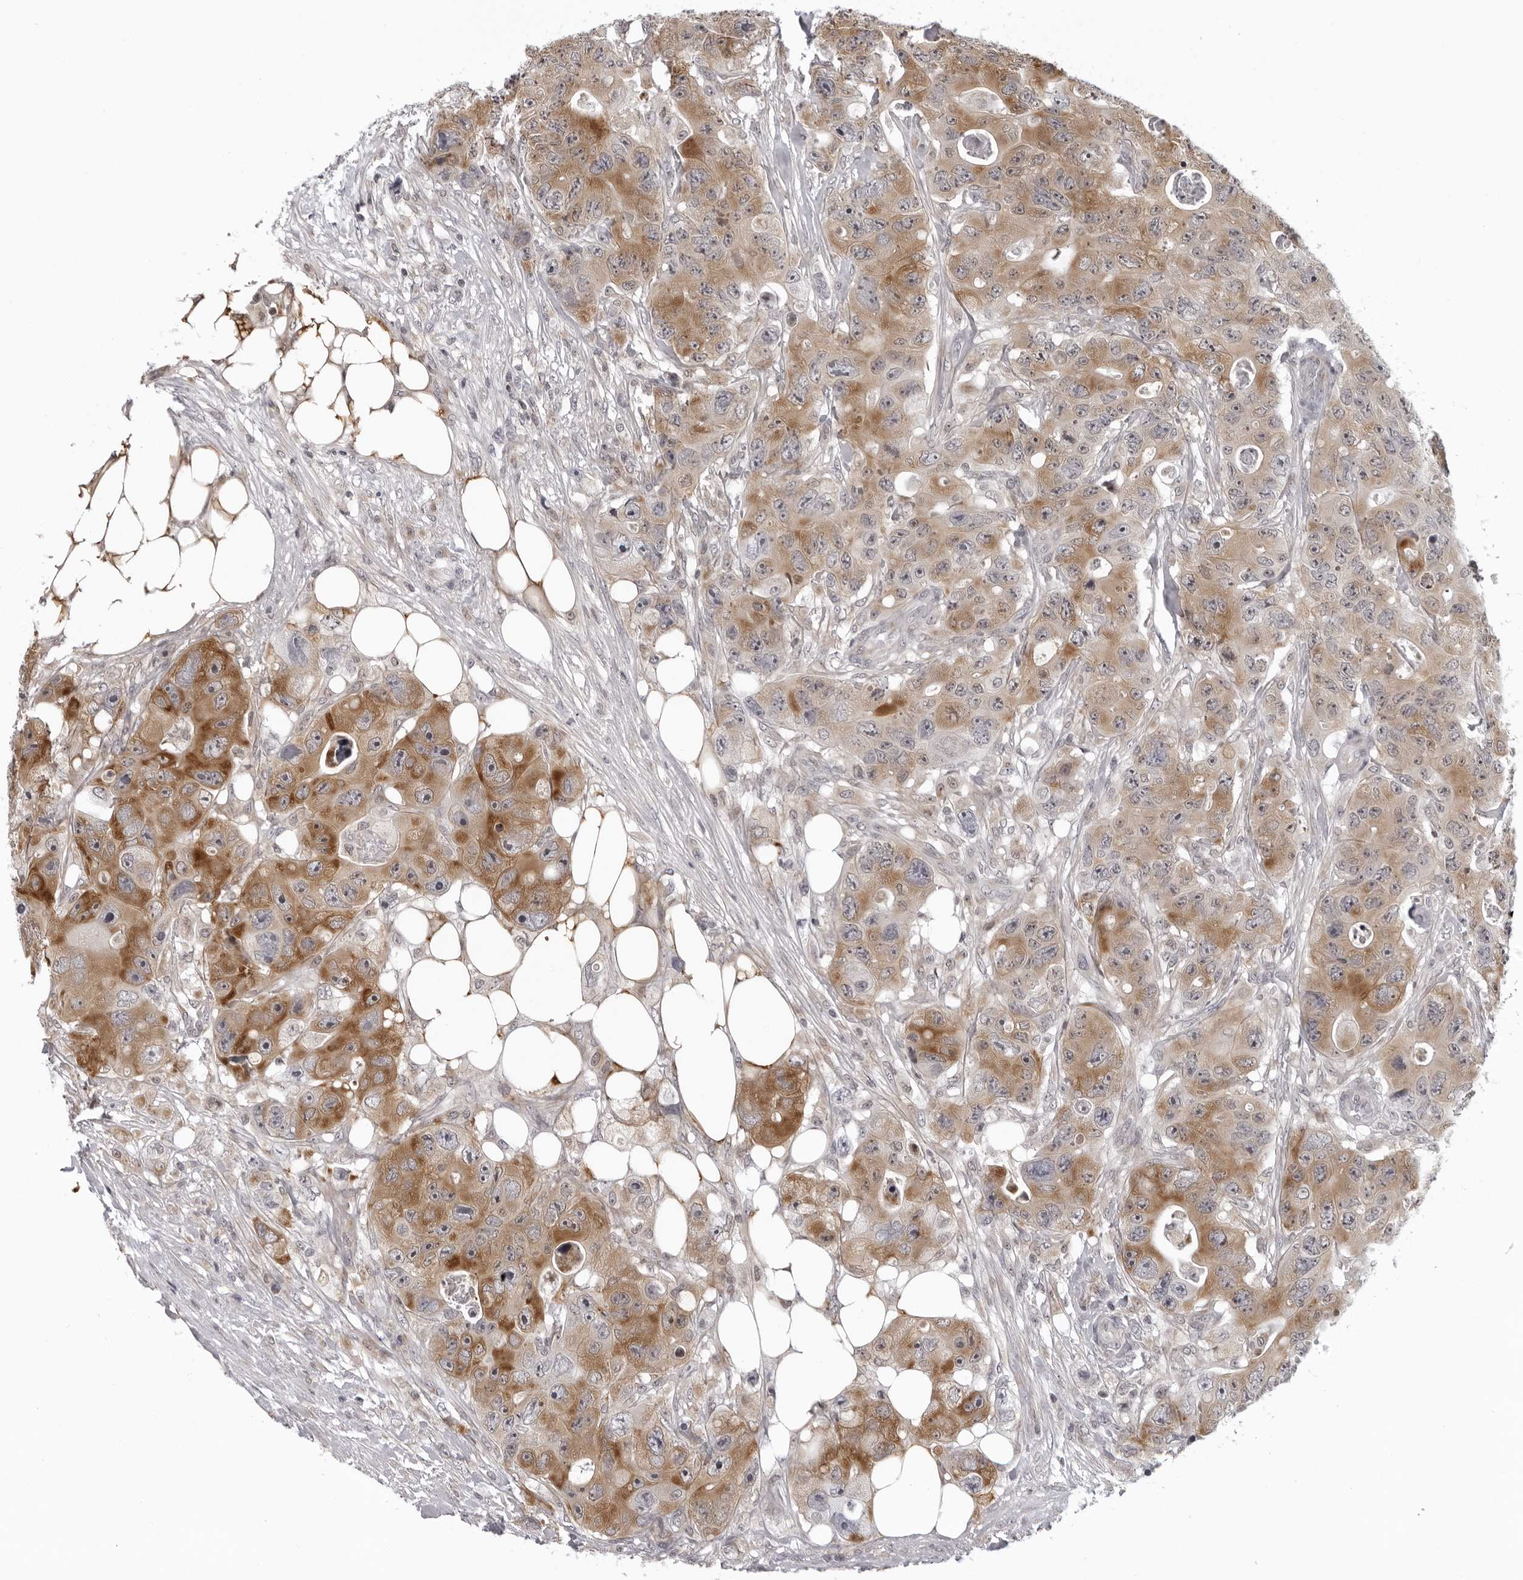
{"staining": {"intensity": "moderate", "quantity": ">75%", "location": "cytoplasmic/membranous"}, "tissue": "colorectal cancer", "cell_type": "Tumor cells", "image_type": "cancer", "snomed": [{"axis": "morphology", "description": "Adenocarcinoma, NOS"}, {"axis": "topography", "description": "Colon"}], "caption": "IHC staining of colorectal adenocarcinoma, which displays medium levels of moderate cytoplasmic/membranous positivity in about >75% of tumor cells indicating moderate cytoplasmic/membranous protein staining. The staining was performed using DAB (3,3'-diaminobenzidine) (brown) for protein detection and nuclei were counterstained in hematoxylin (blue).", "gene": "MRPS15", "patient": {"sex": "female", "age": 46}}